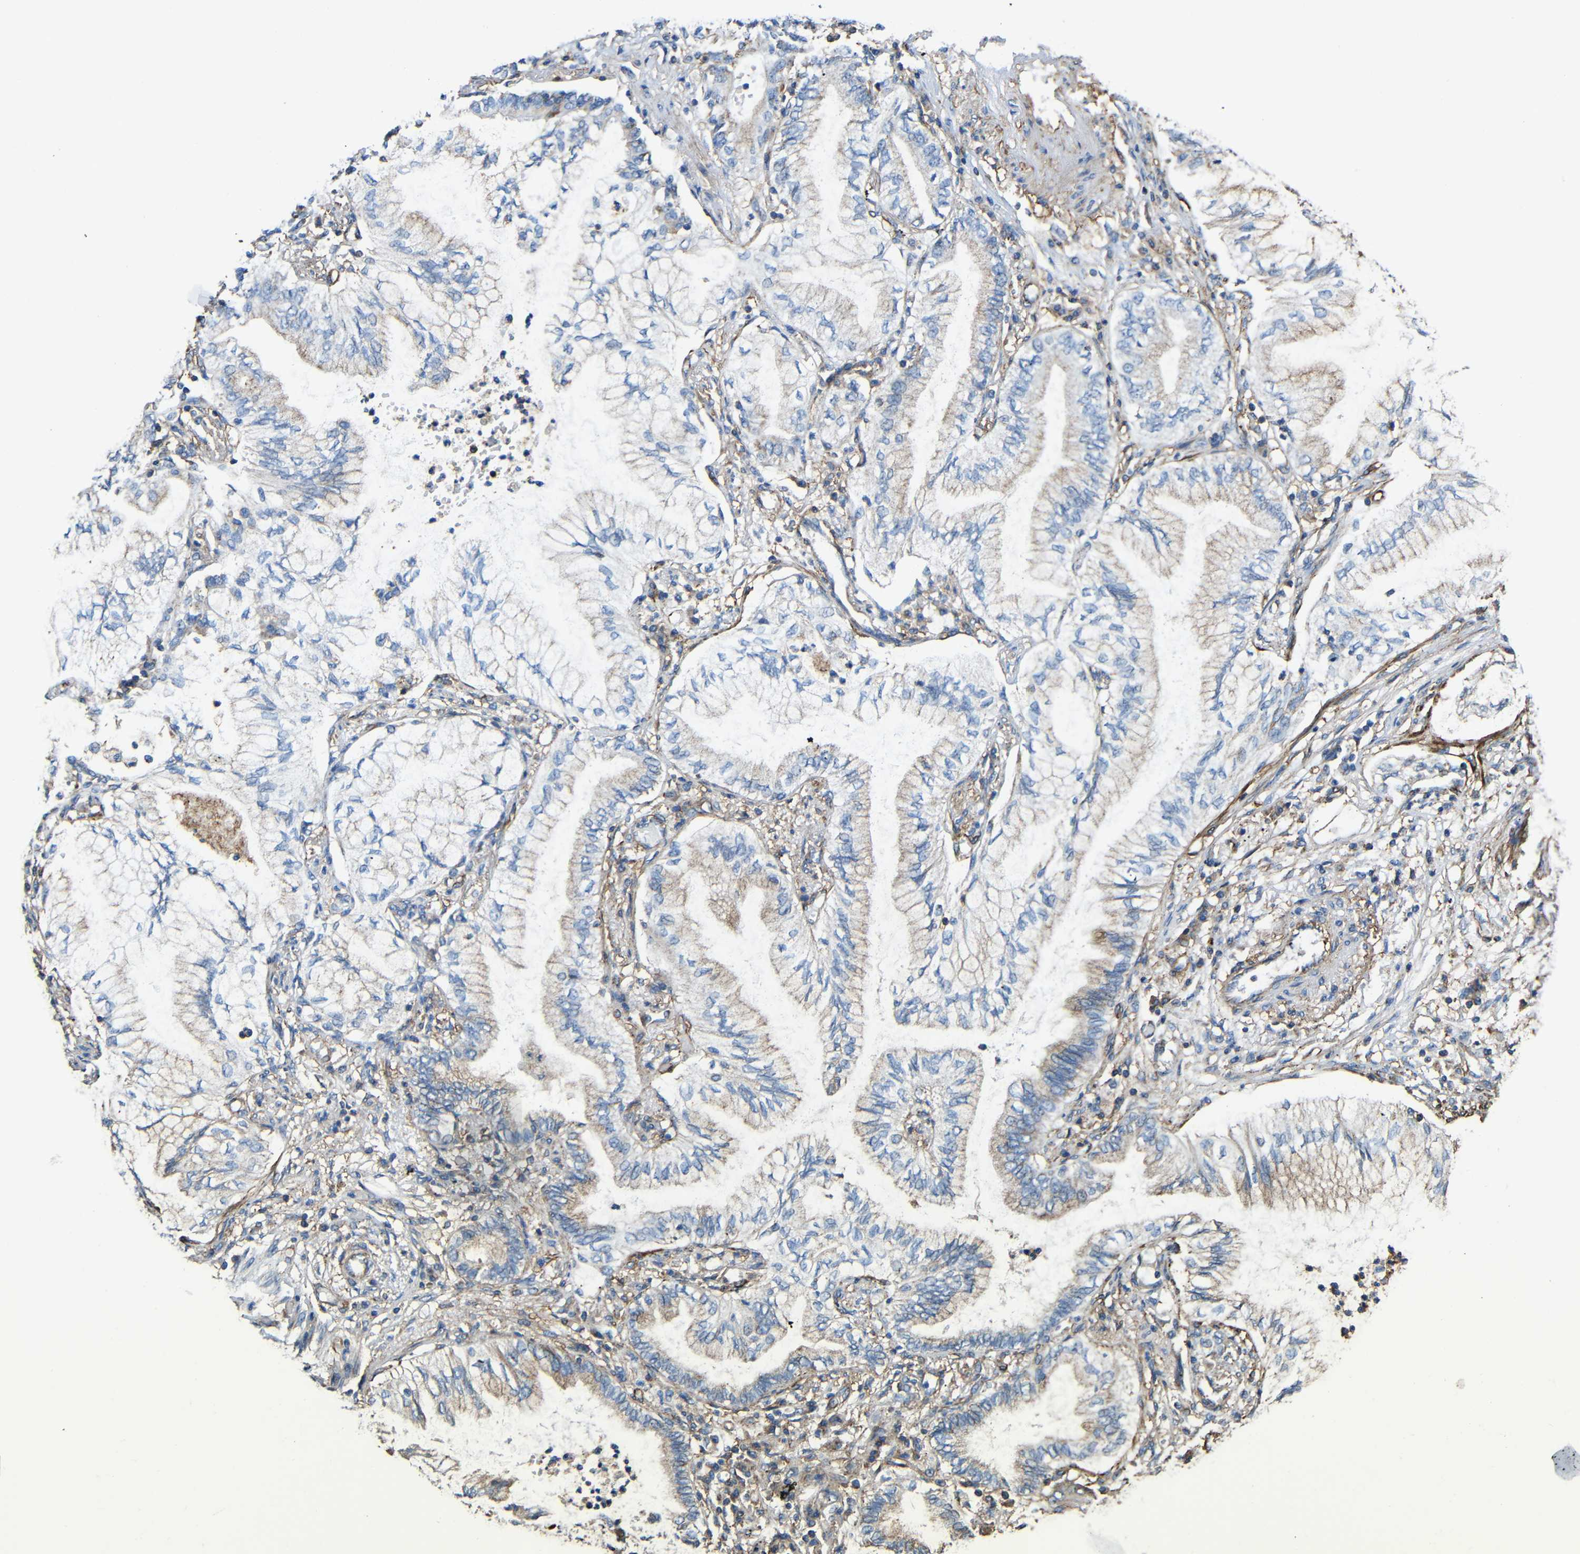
{"staining": {"intensity": "weak", "quantity": "25%-75%", "location": "cytoplasmic/membranous"}, "tissue": "lung cancer", "cell_type": "Tumor cells", "image_type": "cancer", "snomed": [{"axis": "morphology", "description": "Normal tissue, NOS"}, {"axis": "morphology", "description": "Adenocarcinoma, NOS"}, {"axis": "topography", "description": "Bronchus"}, {"axis": "topography", "description": "Lung"}], "caption": "Protein positivity by IHC displays weak cytoplasmic/membranous staining in about 25%-75% of tumor cells in adenocarcinoma (lung).", "gene": "IGSF10", "patient": {"sex": "female", "age": 70}}